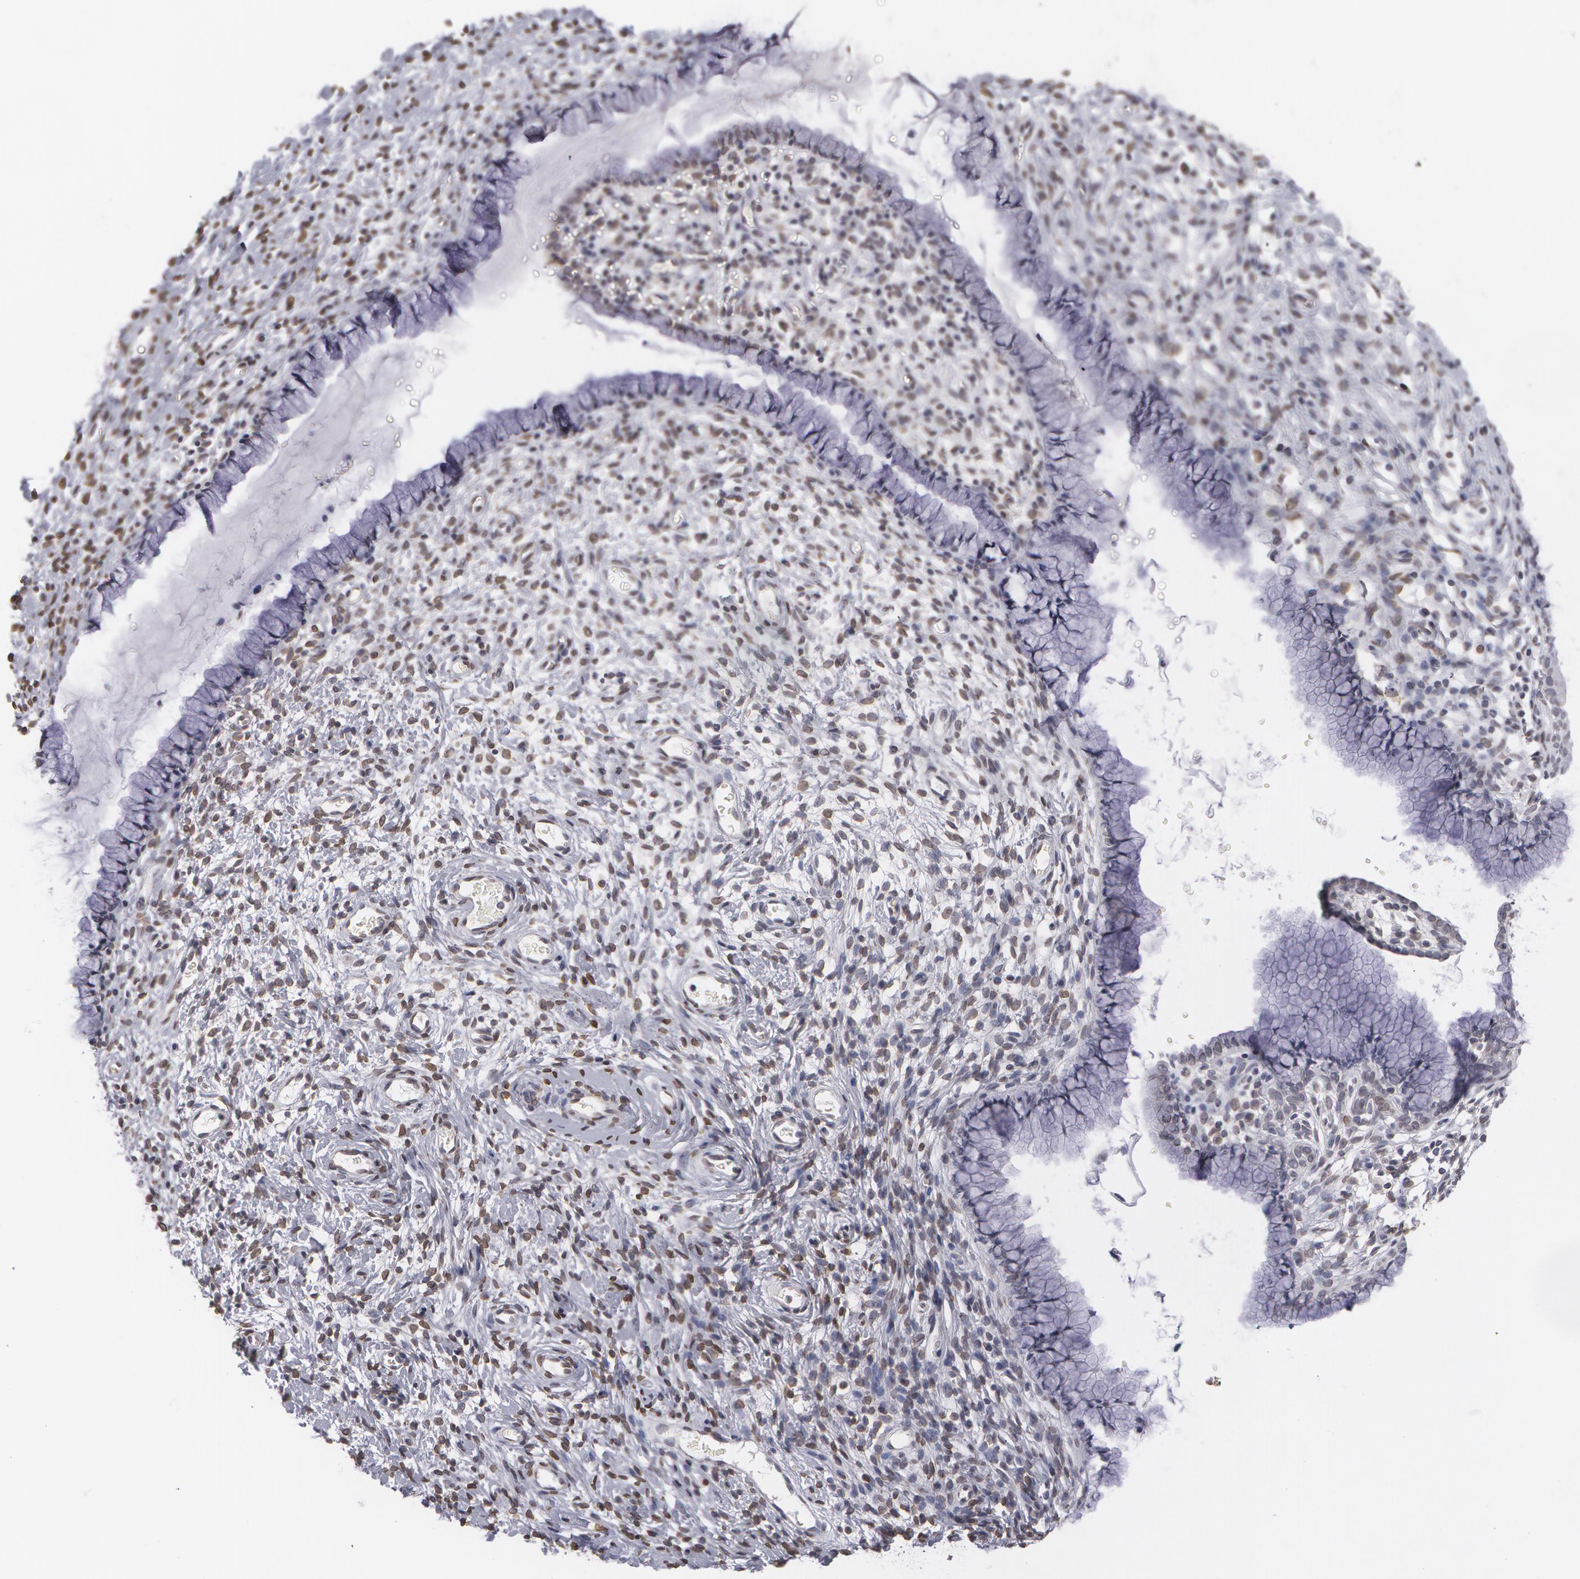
{"staining": {"intensity": "weak", "quantity": "<25%", "location": "nuclear"}, "tissue": "cervix", "cell_type": "Glandular cells", "image_type": "normal", "snomed": [{"axis": "morphology", "description": "Normal tissue, NOS"}, {"axis": "topography", "description": "Cervix"}], "caption": "This is an IHC histopathology image of benign cervix. There is no expression in glandular cells.", "gene": "EMD", "patient": {"sex": "female", "age": 70}}